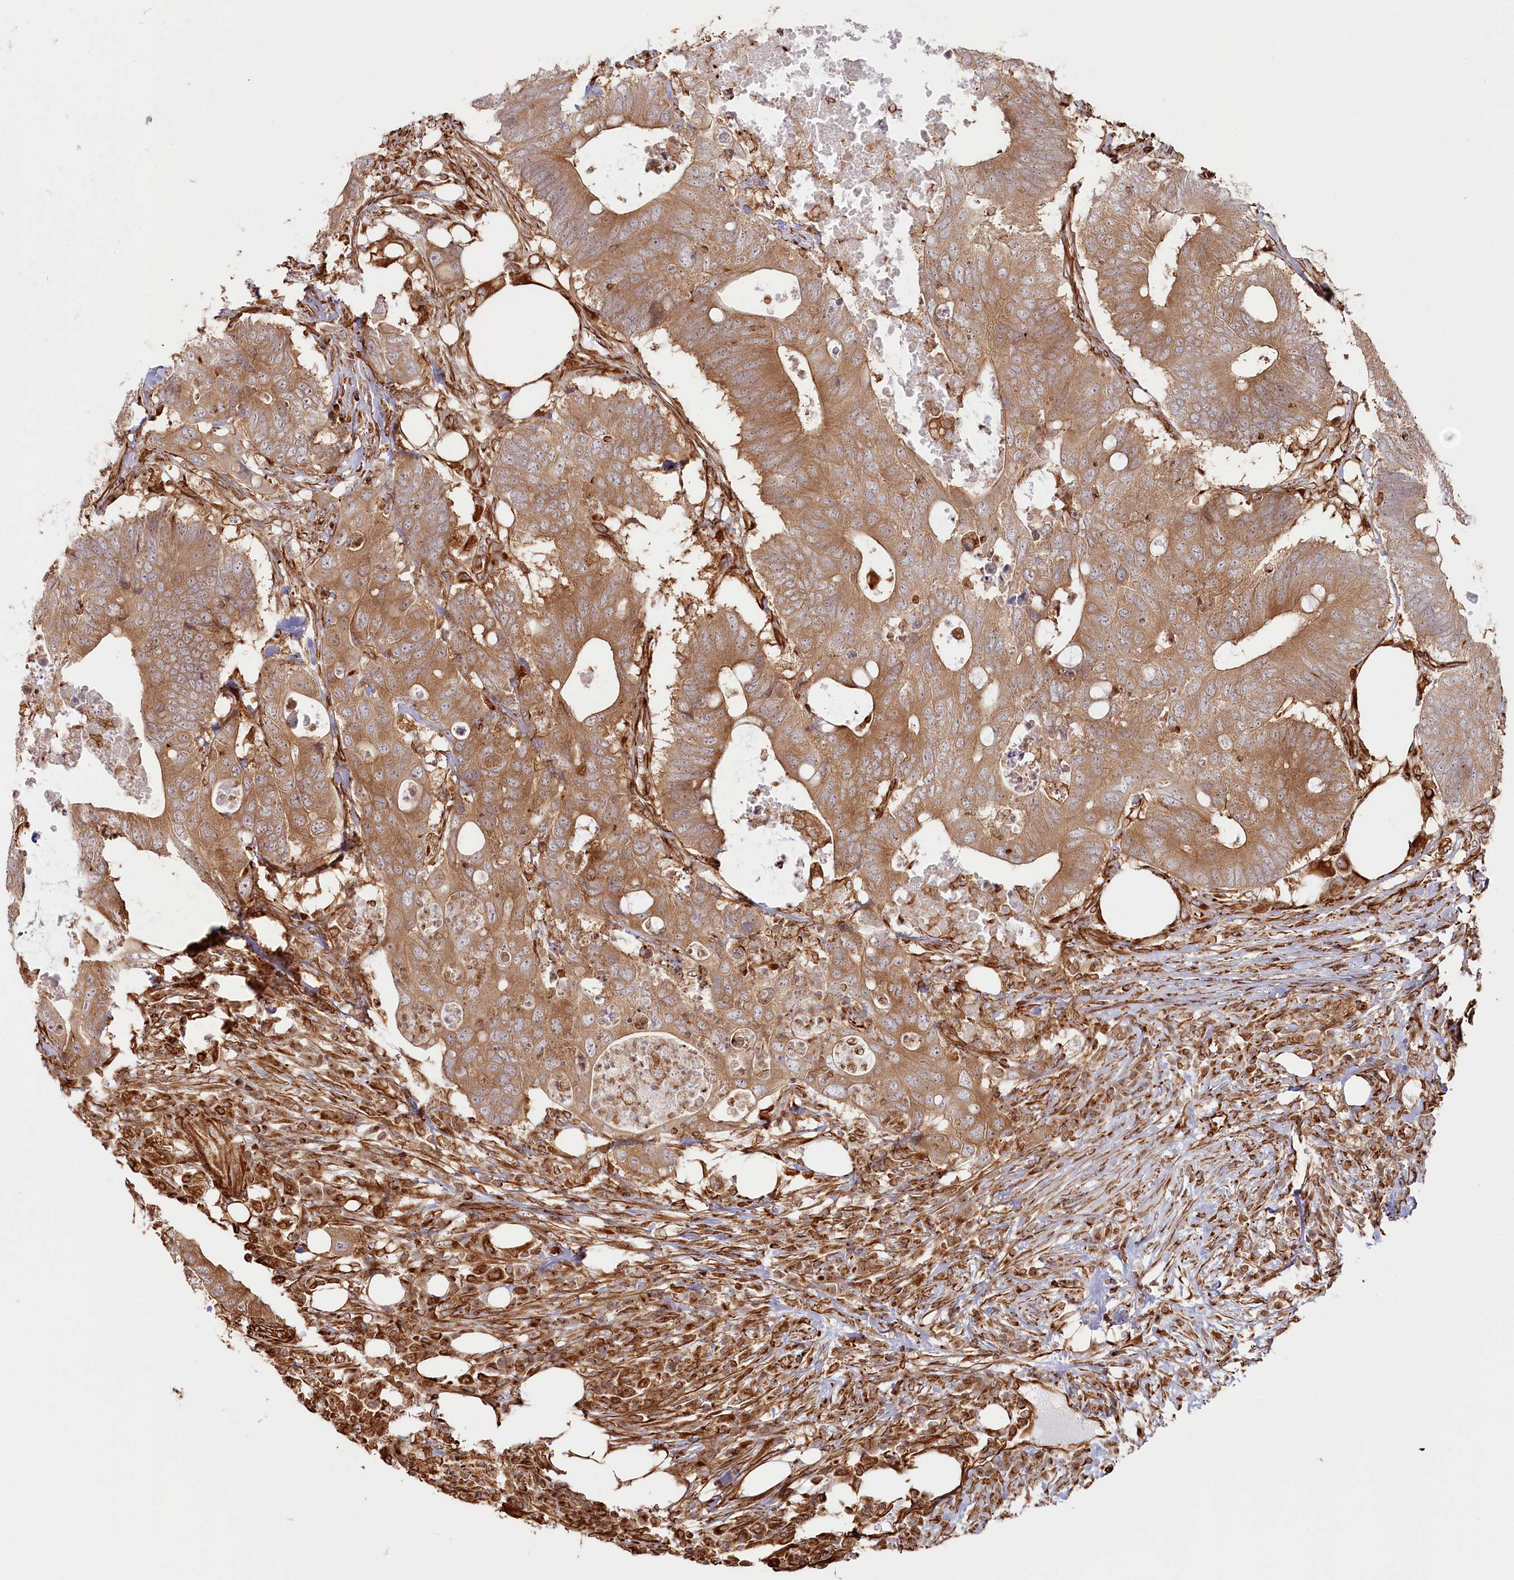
{"staining": {"intensity": "moderate", "quantity": ">75%", "location": "cytoplasmic/membranous"}, "tissue": "colorectal cancer", "cell_type": "Tumor cells", "image_type": "cancer", "snomed": [{"axis": "morphology", "description": "Adenocarcinoma, NOS"}, {"axis": "topography", "description": "Colon"}], "caption": "This photomicrograph shows colorectal cancer (adenocarcinoma) stained with IHC to label a protein in brown. The cytoplasmic/membranous of tumor cells show moderate positivity for the protein. Nuclei are counter-stained blue.", "gene": "TTC1", "patient": {"sex": "male", "age": 71}}